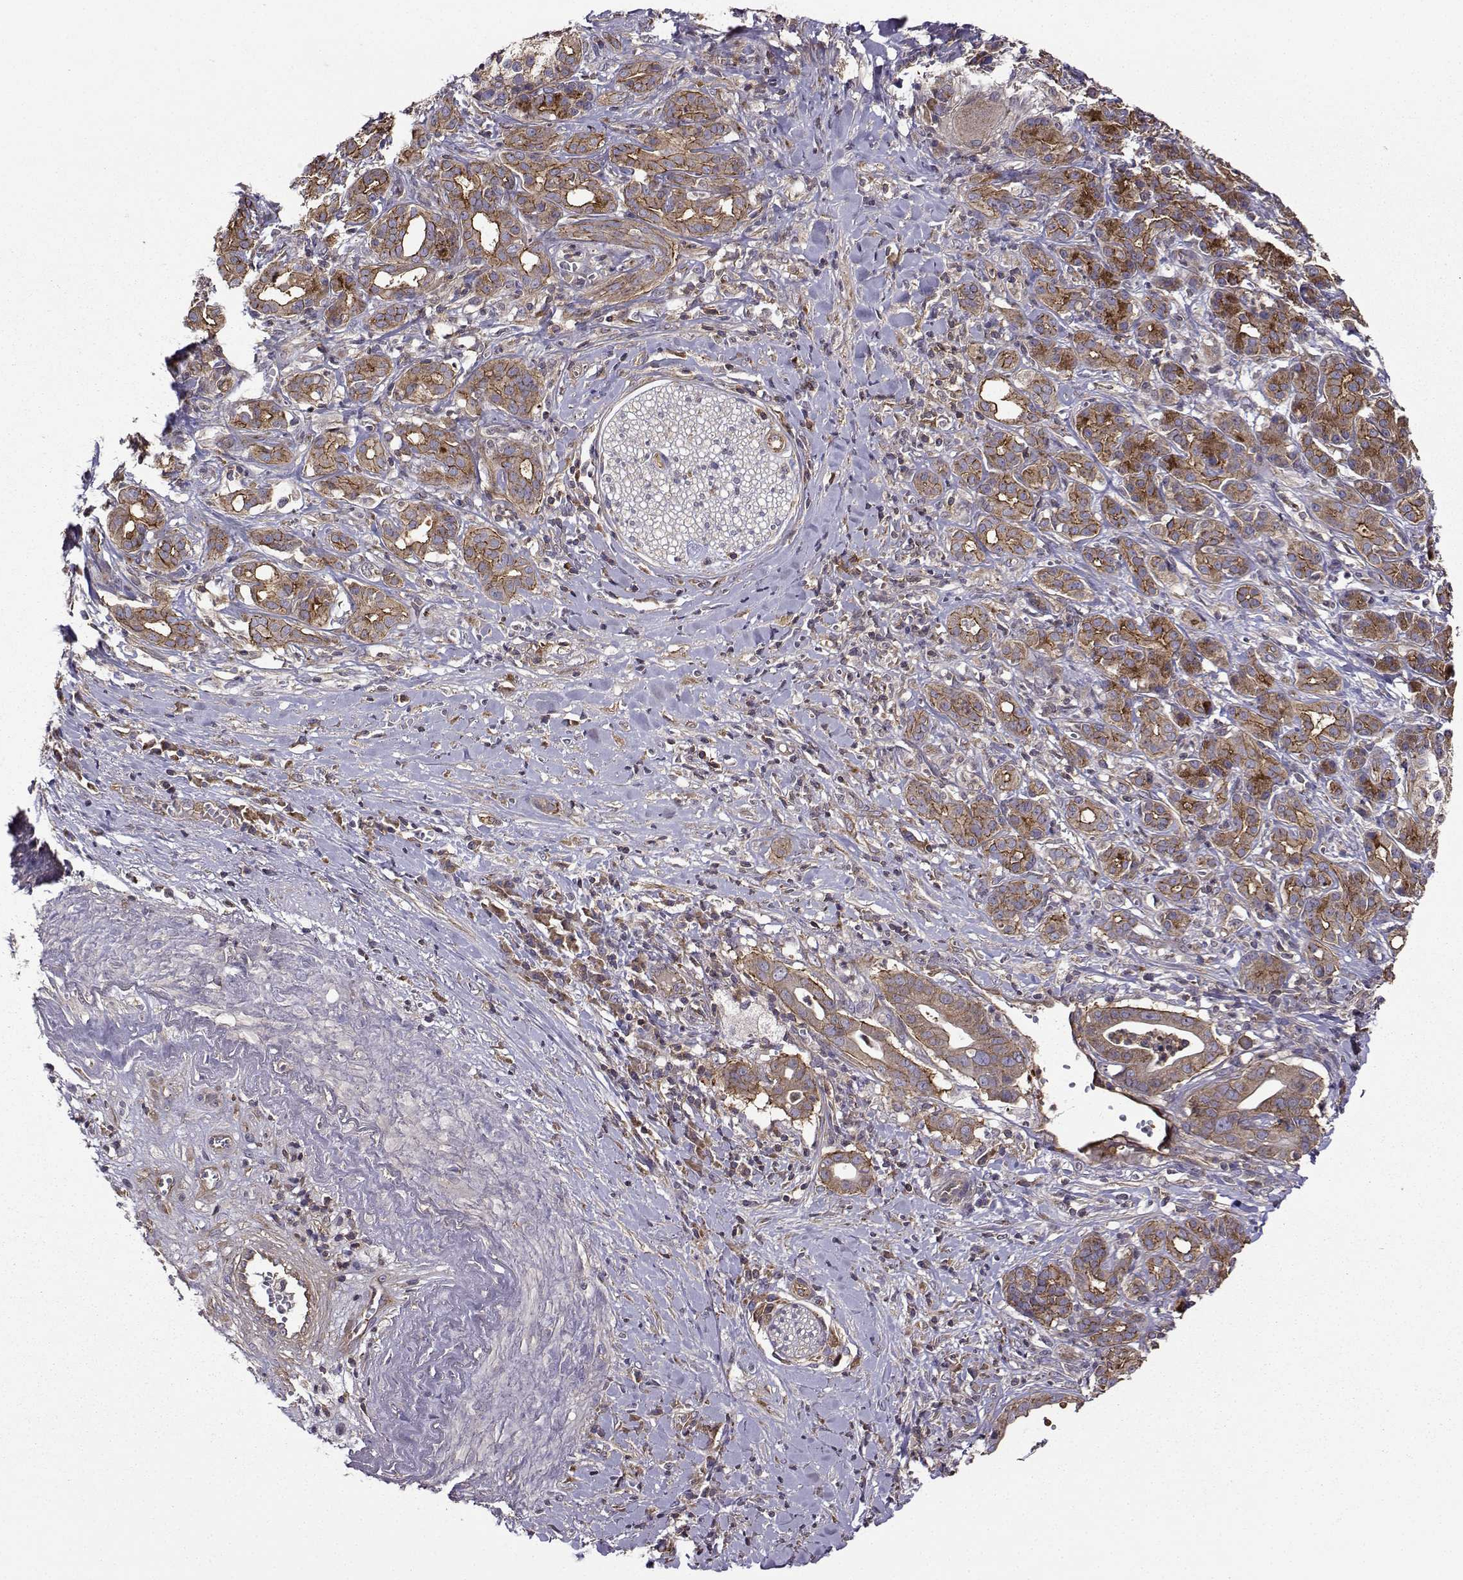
{"staining": {"intensity": "strong", "quantity": "25%-75%", "location": "cytoplasmic/membranous"}, "tissue": "pancreatic cancer", "cell_type": "Tumor cells", "image_type": "cancer", "snomed": [{"axis": "morphology", "description": "Adenocarcinoma, NOS"}, {"axis": "topography", "description": "Pancreas"}], "caption": "Immunohistochemistry of pancreatic cancer exhibits high levels of strong cytoplasmic/membranous expression in about 25%-75% of tumor cells.", "gene": "ITGB8", "patient": {"sex": "male", "age": 61}}